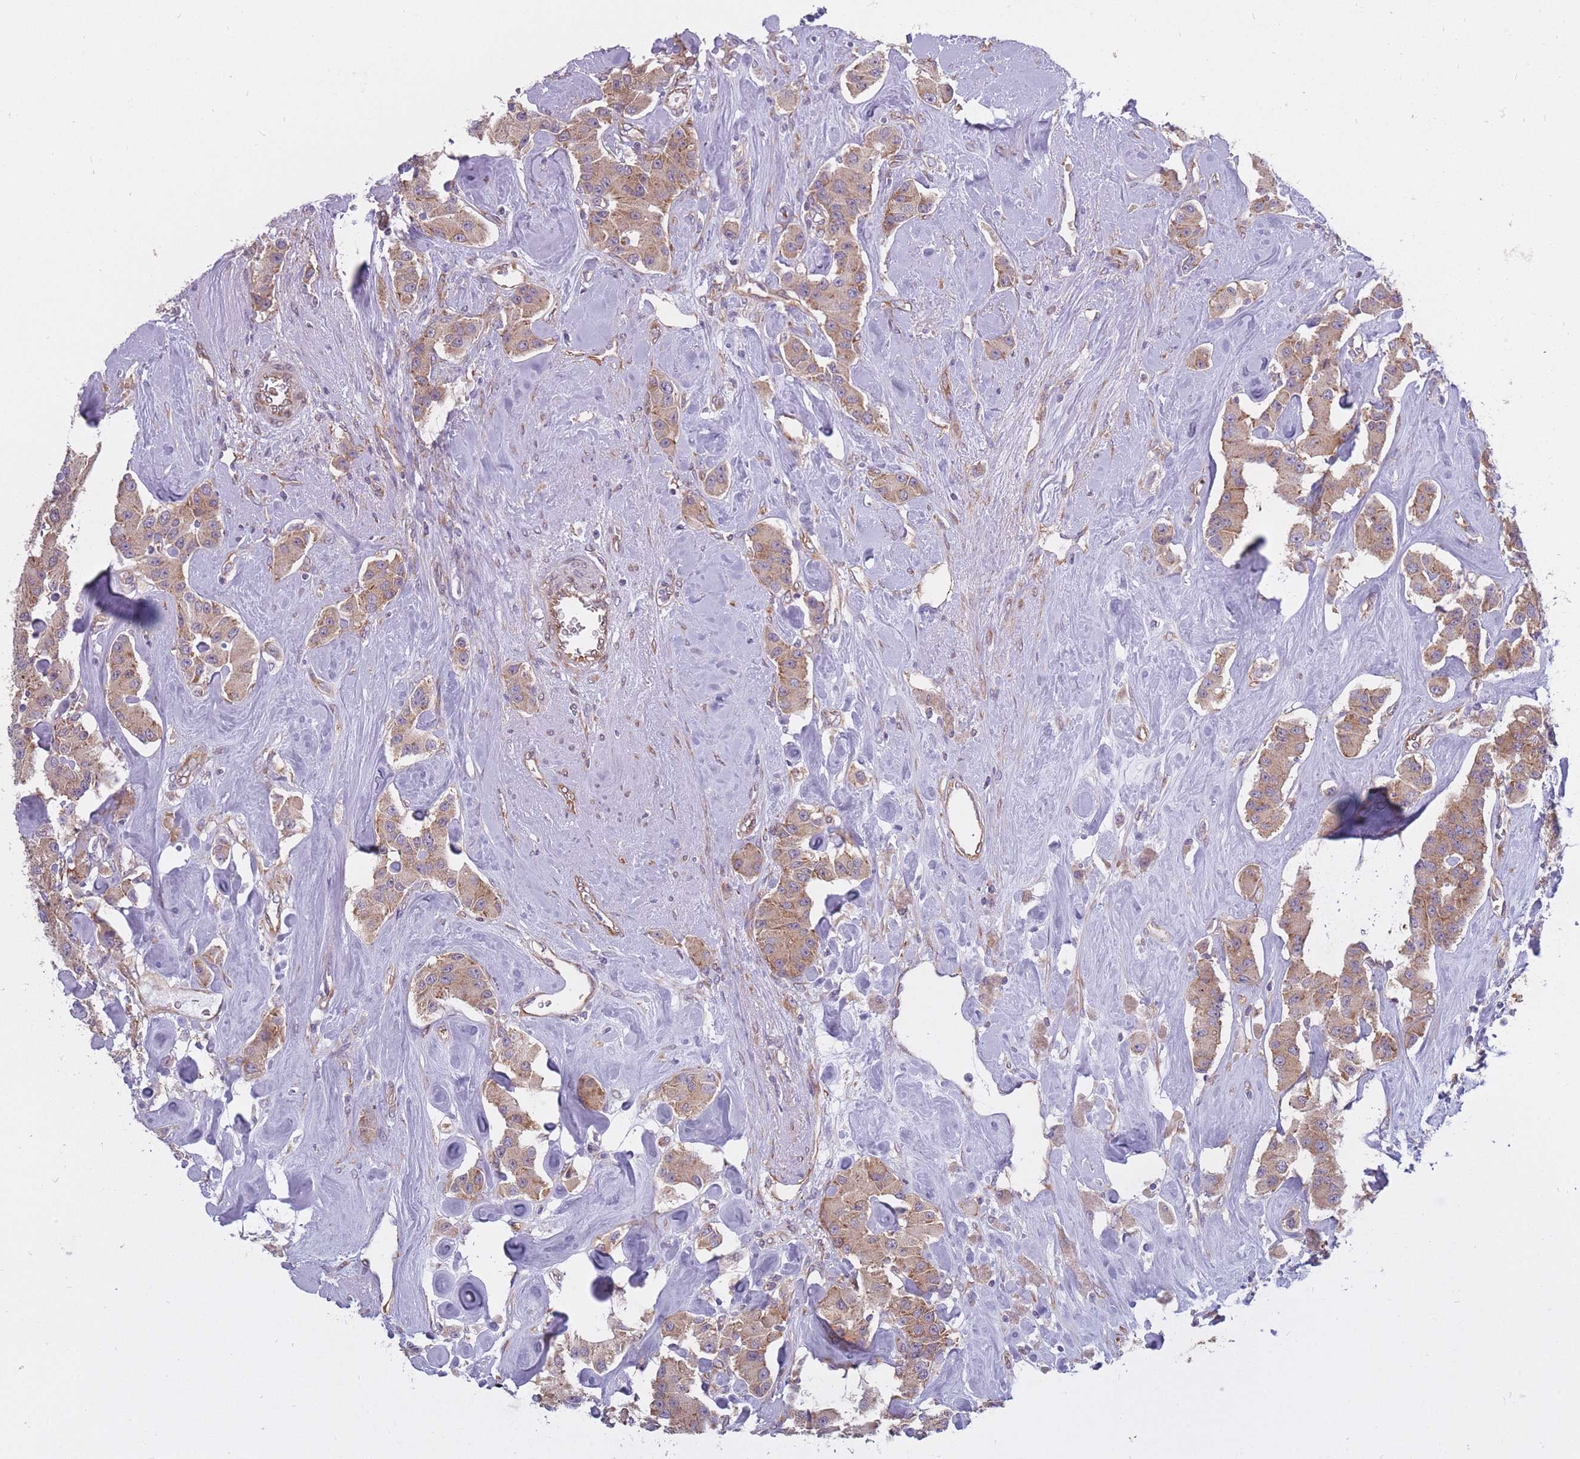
{"staining": {"intensity": "weak", "quantity": ">75%", "location": "cytoplasmic/membranous"}, "tissue": "carcinoid", "cell_type": "Tumor cells", "image_type": "cancer", "snomed": [{"axis": "morphology", "description": "Carcinoid, malignant, NOS"}, {"axis": "topography", "description": "Pancreas"}], "caption": "Protein staining of carcinoid (malignant) tissue shows weak cytoplasmic/membranous positivity in about >75% of tumor cells.", "gene": "CCDC124", "patient": {"sex": "male", "age": 41}}